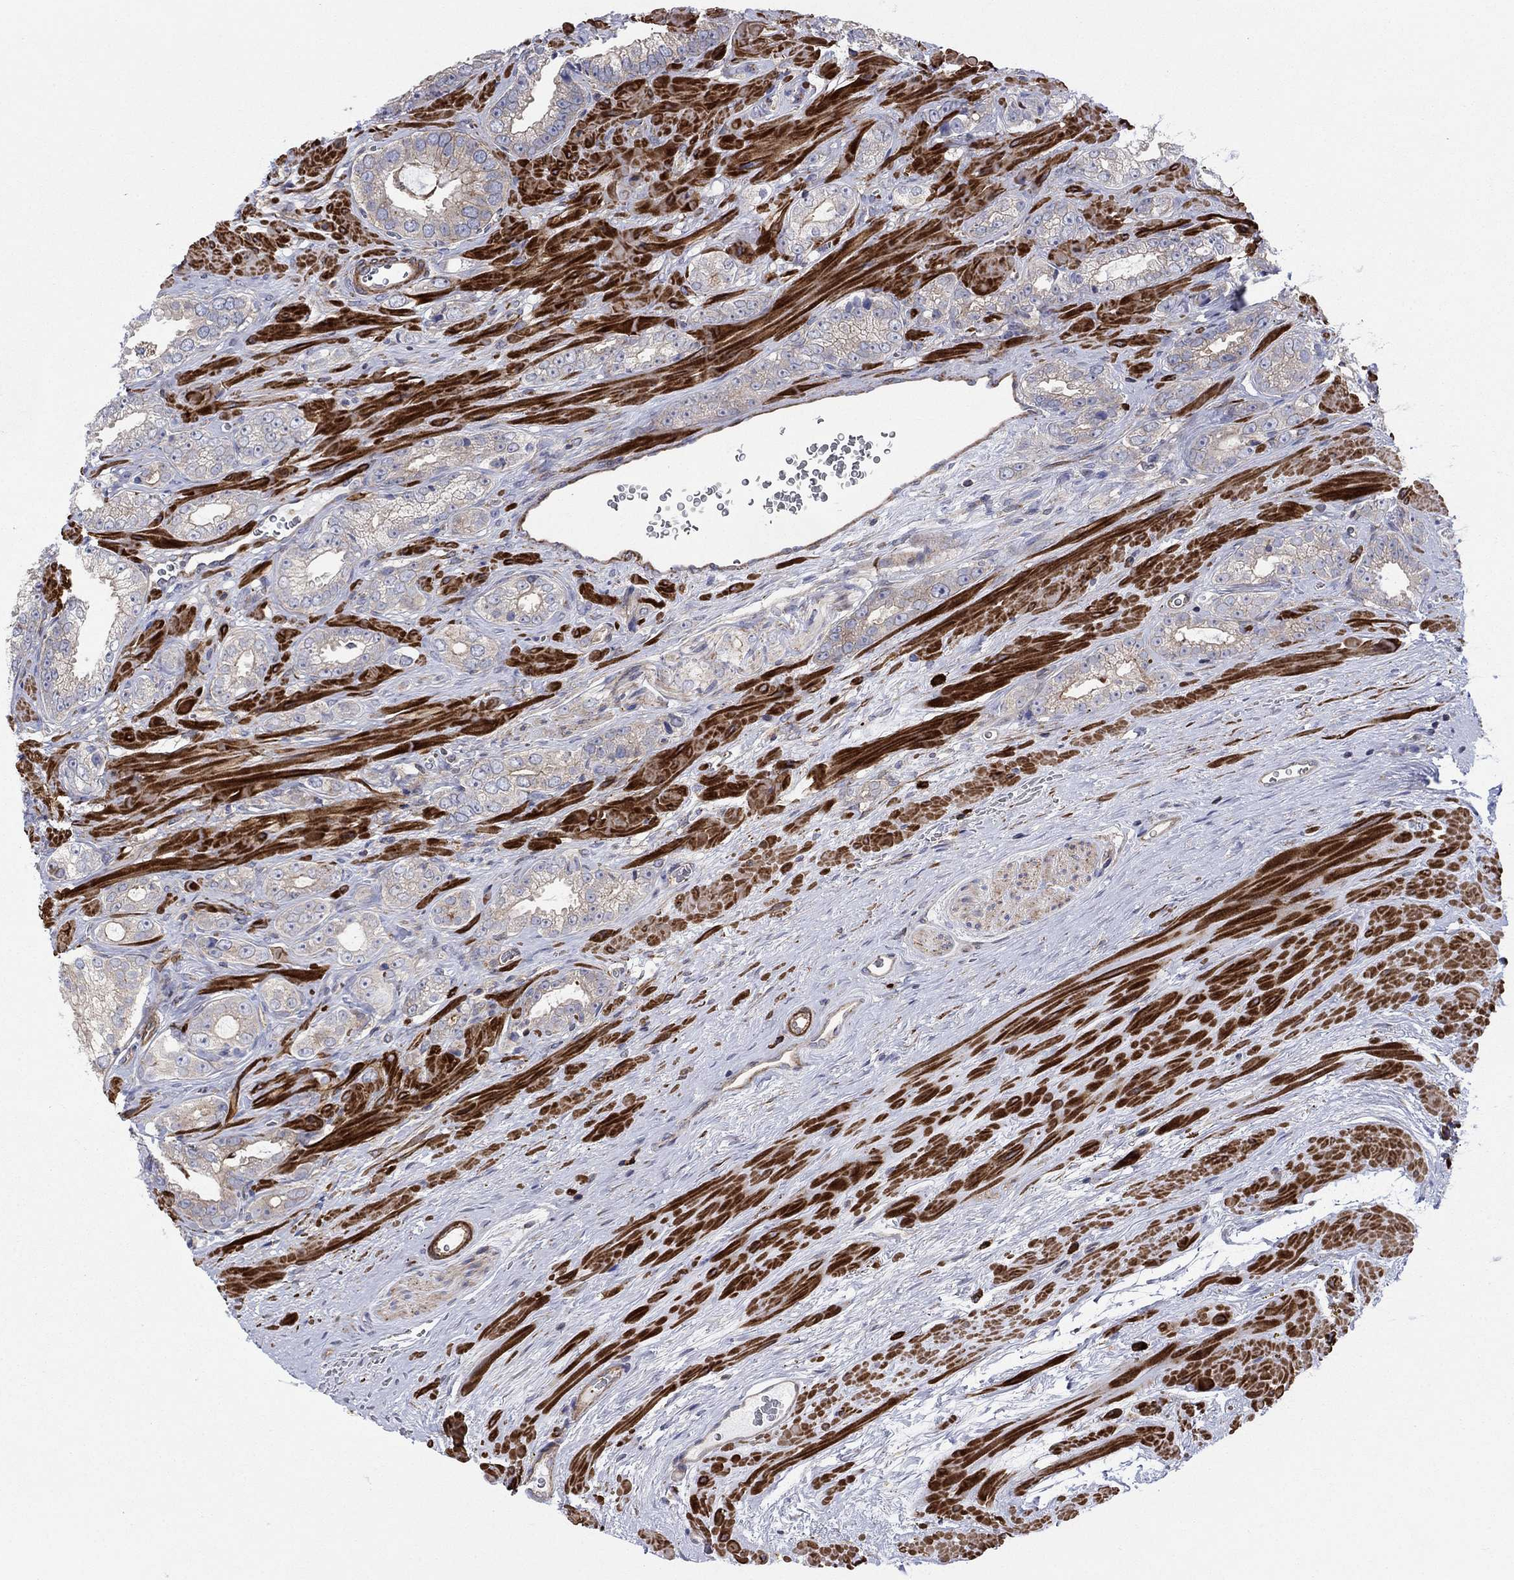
{"staining": {"intensity": "moderate", "quantity": "<25%", "location": "cytoplasmic/membranous"}, "tissue": "prostate cancer", "cell_type": "Tumor cells", "image_type": "cancer", "snomed": [{"axis": "morphology", "description": "Adenocarcinoma, NOS"}, {"axis": "topography", "description": "Prostate"}], "caption": "A brown stain shows moderate cytoplasmic/membranous positivity of a protein in human prostate adenocarcinoma tumor cells.", "gene": "PAG1", "patient": {"sex": "male", "age": 67}}